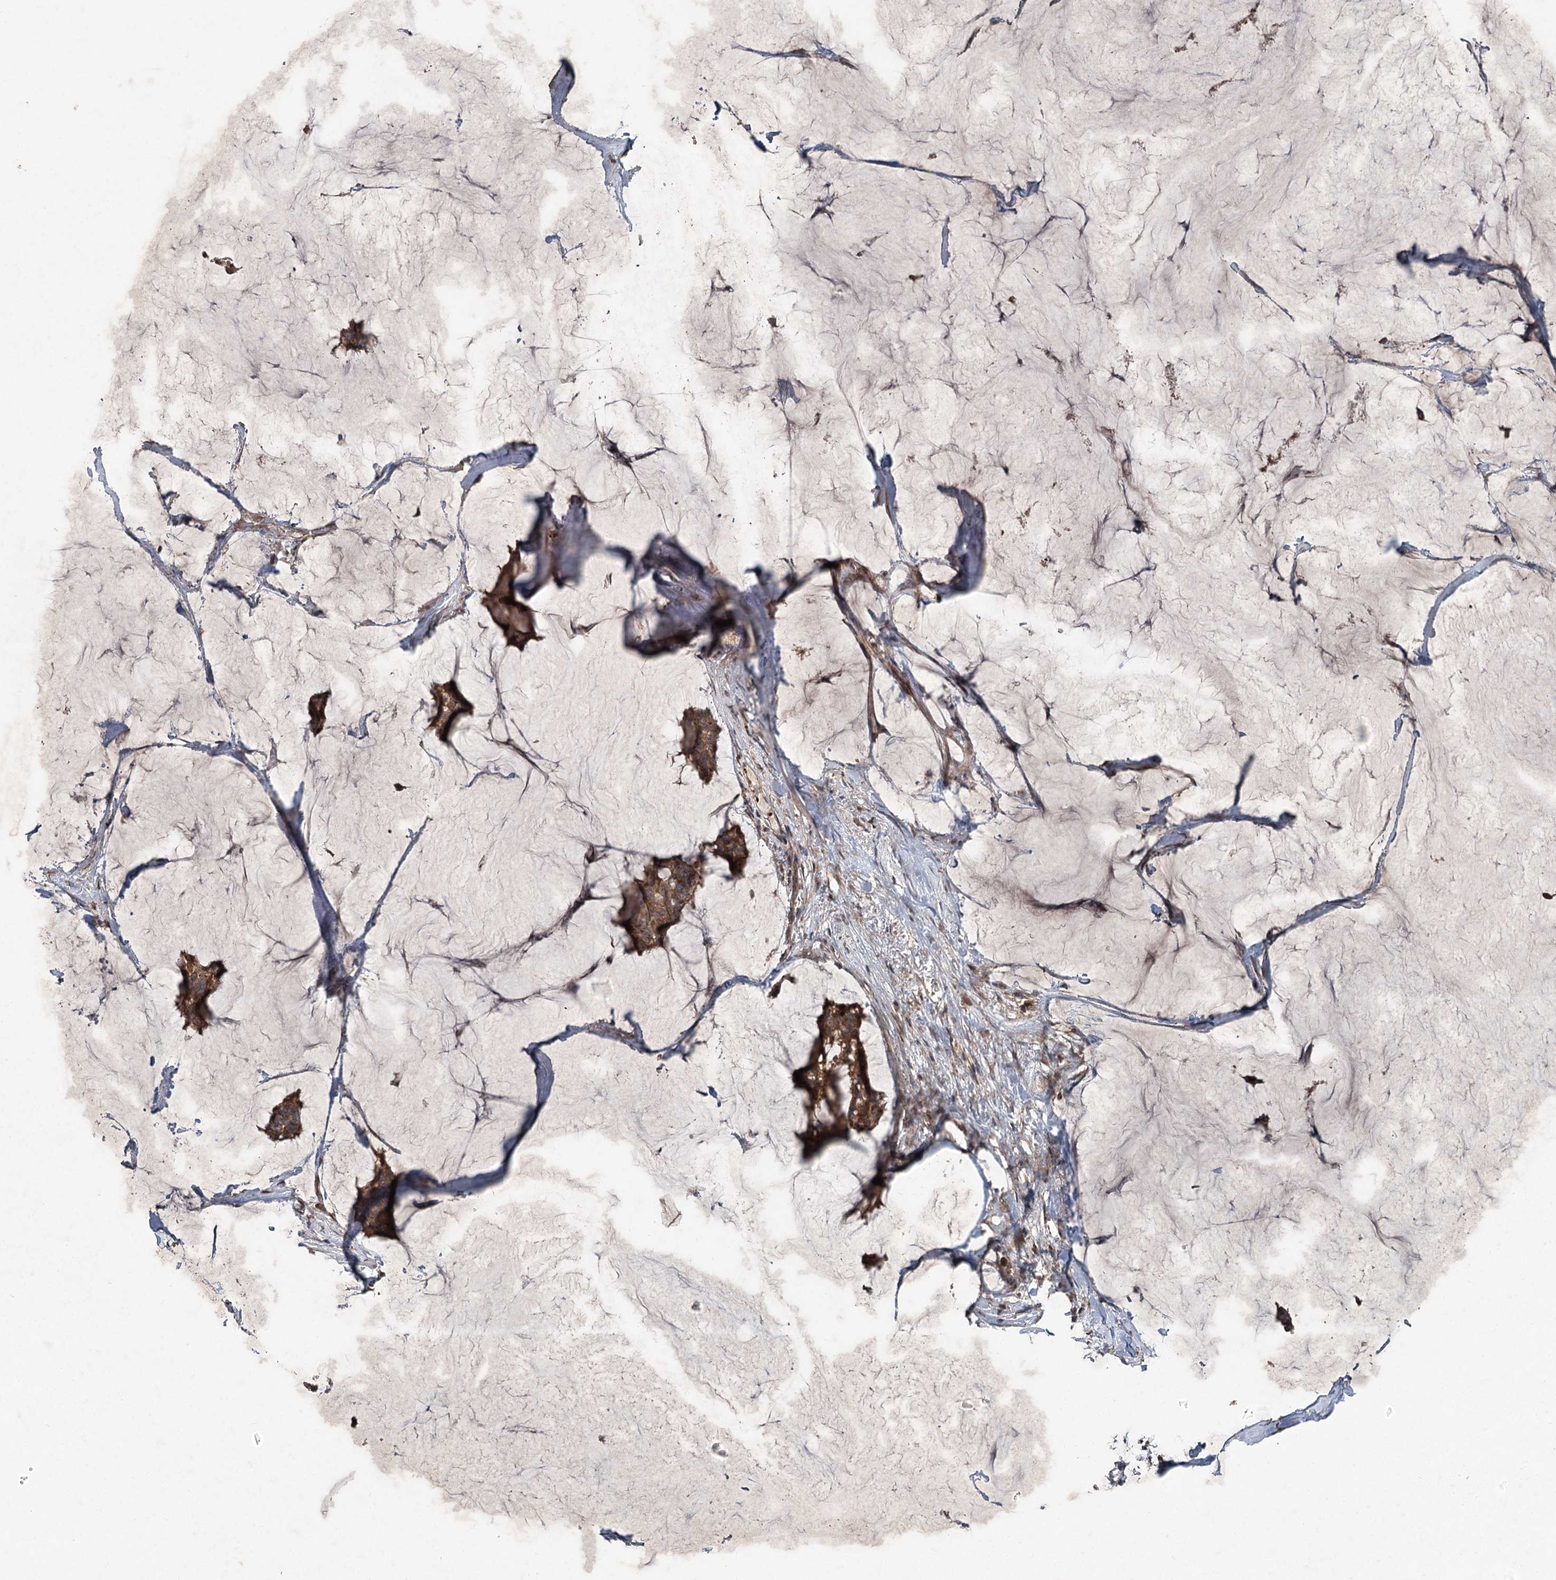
{"staining": {"intensity": "moderate", "quantity": ">75%", "location": "cytoplasmic/membranous"}, "tissue": "breast cancer", "cell_type": "Tumor cells", "image_type": "cancer", "snomed": [{"axis": "morphology", "description": "Duct carcinoma"}, {"axis": "topography", "description": "Breast"}], "caption": "Immunohistochemical staining of breast cancer displays medium levels of moderate cytoplasmic/membranous protein staining in about >75% of tumor cells.", "gene": "MAPK8IP2", "patient": {"sex": "female", "age": 93}}